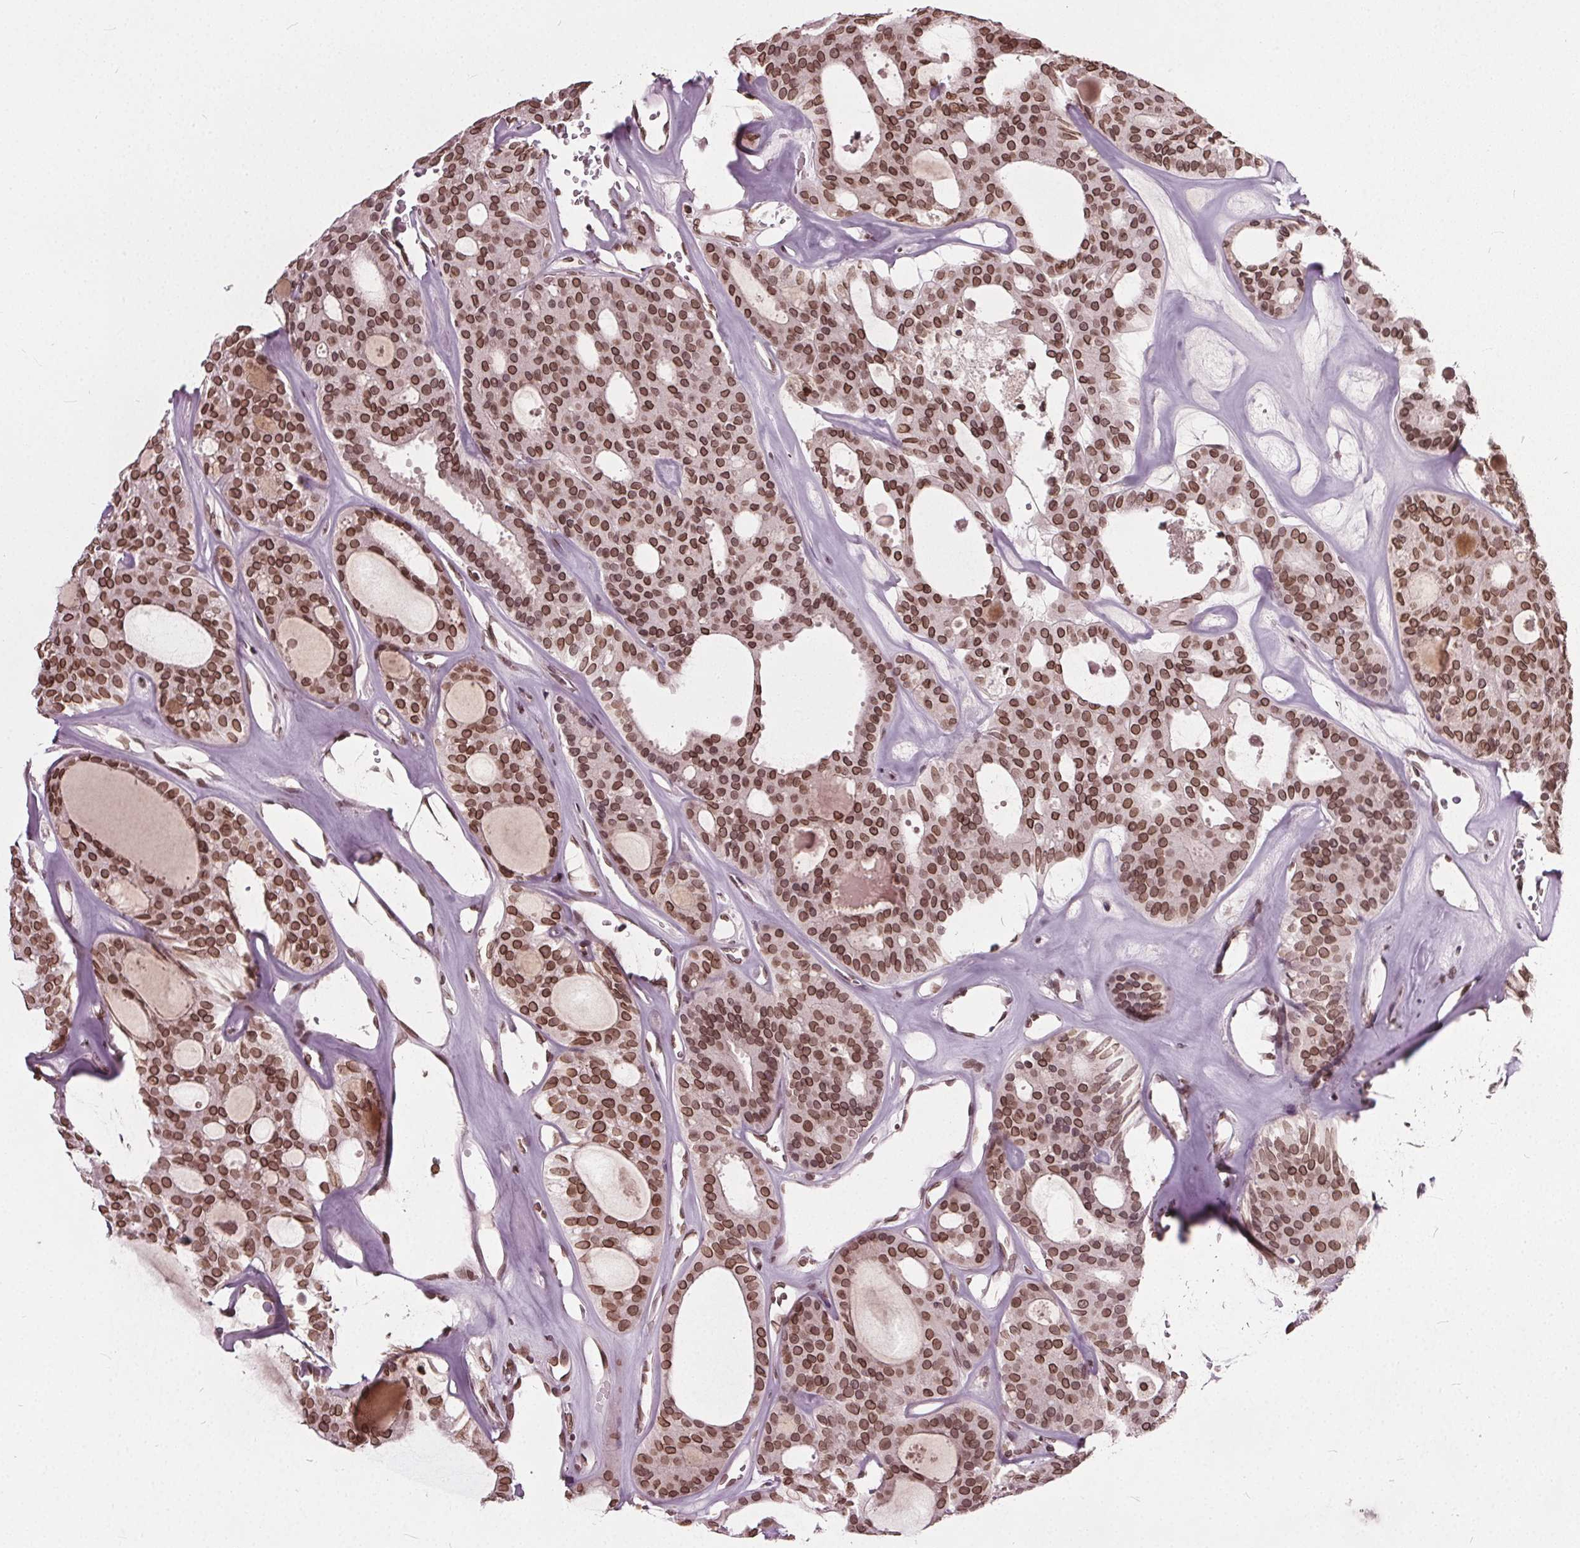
{"staining": {"intensity": "moderate", "quantity": ">75%", "location": "cytoplasmic/membranous,nuclear"}, "tissue": "thyroid cancer", "cell_type": "Tumor cells", "image_type": "cancer", "snomed": [{"axis": "morphology", "description": "Follicular adenoma carcinoma, NOS"}, {"axis": "topography", "description": "Thyroid gland"}], "caption": "Protein staining of thyroid follicular adenoma carcinoma tissue reveals moderate cytoplasmic/membranous and nuclear positivity in approximately >75% of tumor cells.", "gene": "TTC39C", "patient": {"sex": "male", "age": 75}}